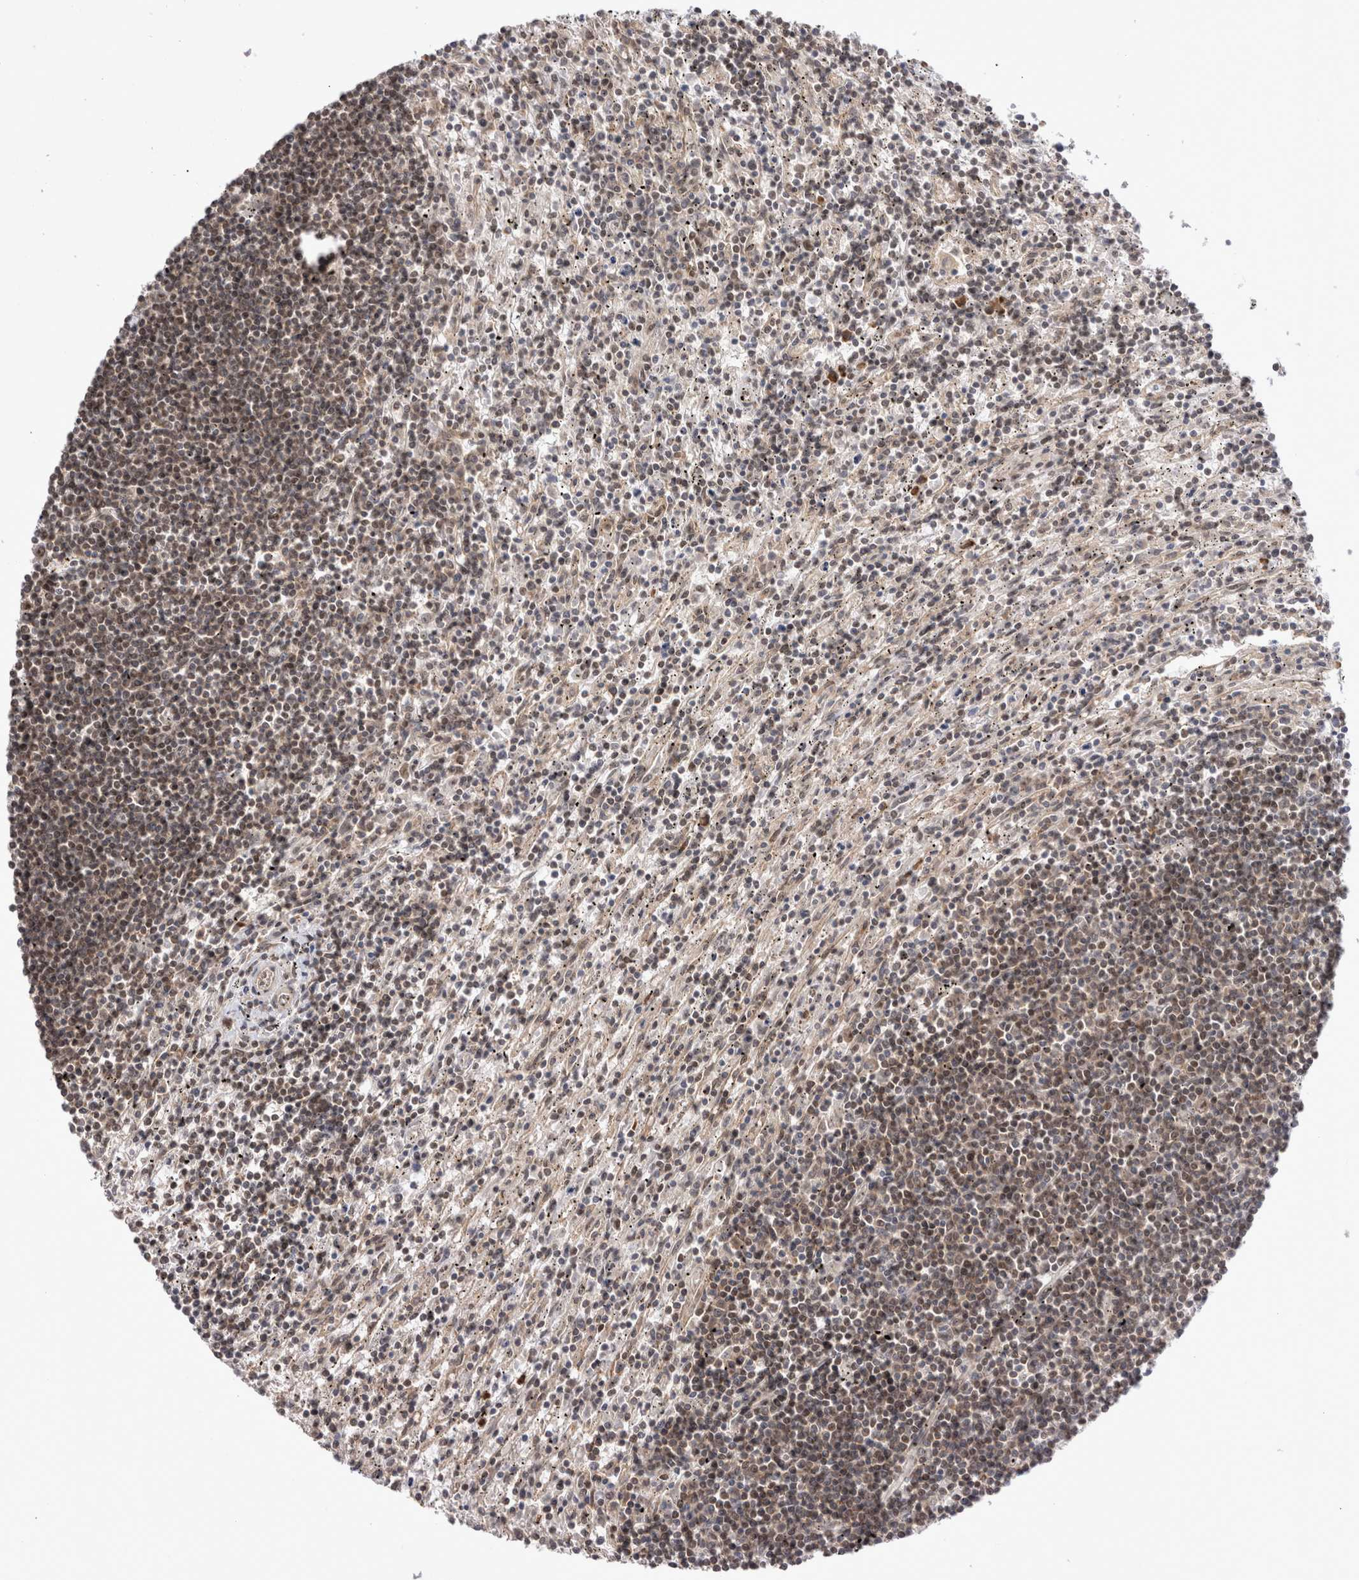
{"staining": {"intensity": "moderate", "quantity": ">75%", "location": "cytoplasmic/membranous,nuclear"}, "tissue": "lymphoma", "cell_type": "Tumor cells", "image_type": "cancer", "snomed": [{"axis": "morphology", "description": "Malignant lymphoma, non-Hodgkin's type, Low grade"}, {"axis": "topography", "description": "Spleen"}], "caption": "Immunohistochemical staining of malignant lymphoma, non-Hodgkin's type (low-grade) reveals moderate cytoplasmic/membranous and nuclear protein staining in approximately >75% of tumor cells.", "gene": "EXOSC4", "patient": {"sex": "male", "age": 76}}